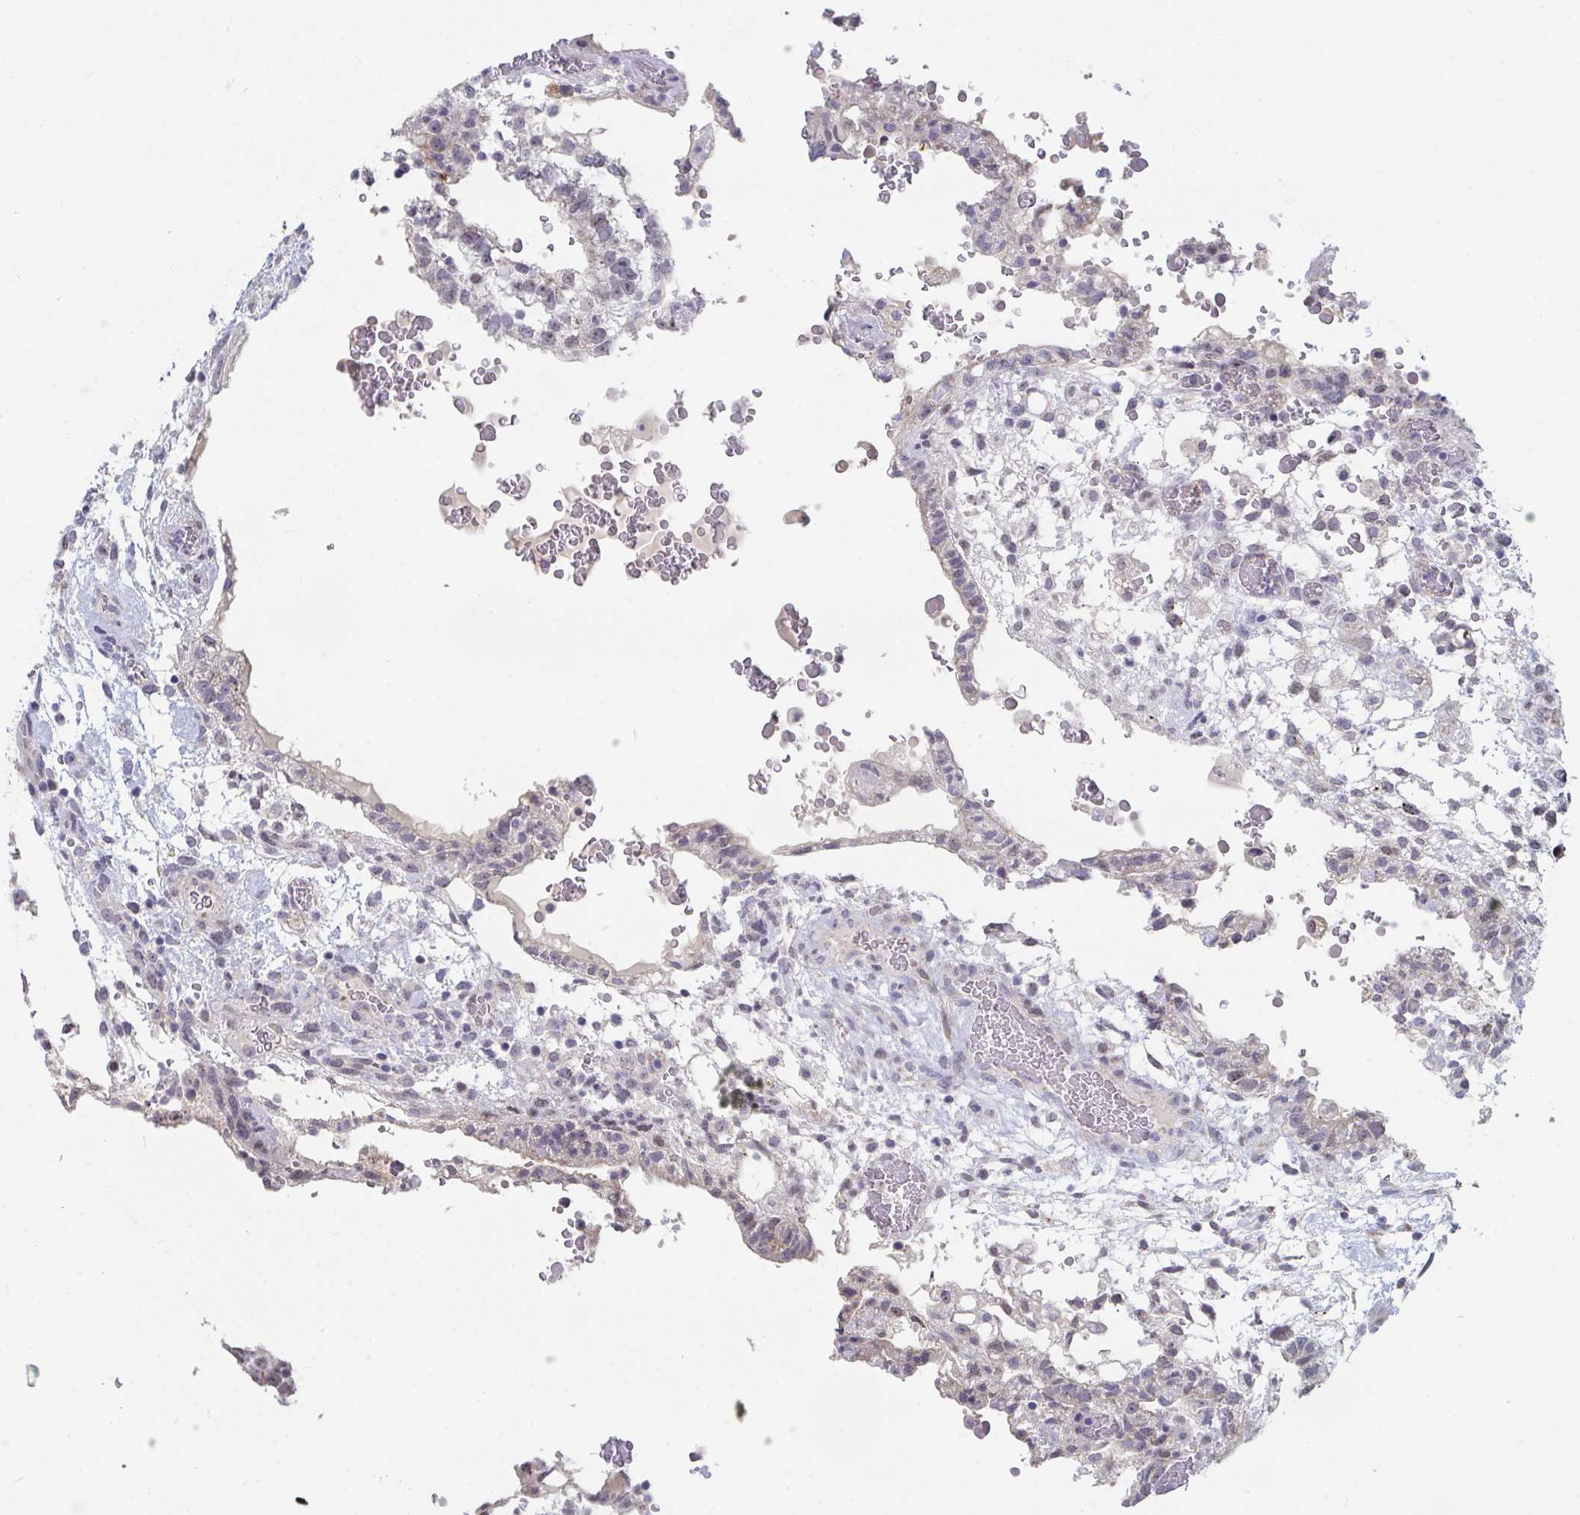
{"staining": {"intensity": "weak", "quantity": "<25%", "location": "nuclear"}, "tissue": "testis cancer", "cell_type": "Tumor cells", "image_type": "cancer", "snomed": [{"axis": "morphology", "description": "Carcinoma, Embryonal, NOS"}, {"axis": "topography", "description": "Testis"}], "caption": "The immunohistochemistry (IHC) histopathology image has no significant expression in tumor cells of testis cancer tissue.", "gene": "CENPT", "patient": {"sex": "male", "age": 32}}